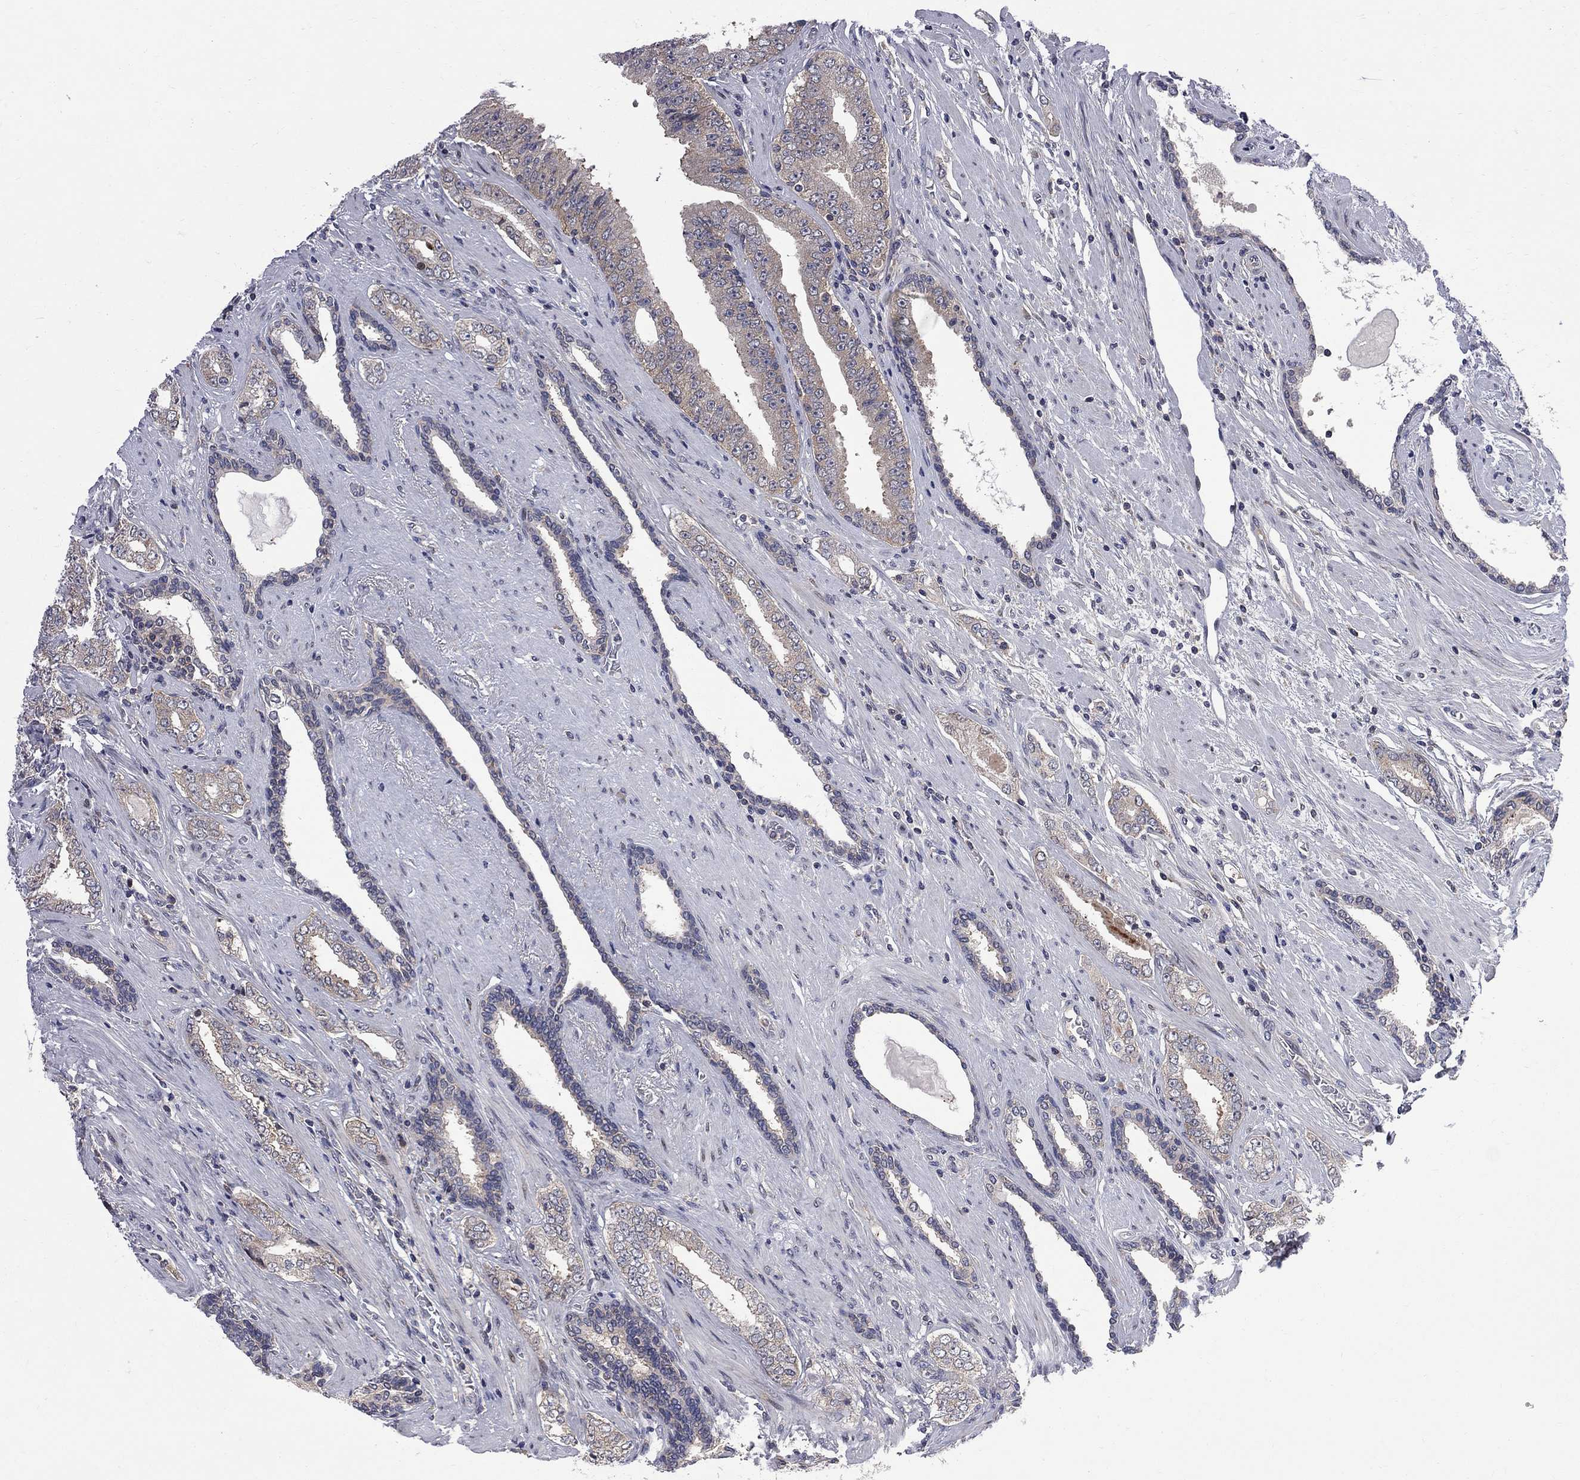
{"staining": {"intensity": "weak", "quantity": "25%-75%", "location": "cytoplasmic/membranous"}, "tissue": "prostate cancer", "cell_type": "Tumor cells", "image_type": "cancer", "snomed": [{"axis": "morphology", "description": "Adenocarcinoma, Low grade"}, {"axis": "topography", "description": "Prostate and seminal vesicle, NOS"}], "caption": "Prostate cancer (low-grade adenocarcinoma) stained for a protein (brown) exhibits weak cytoplasmic/membranous positive expression in about 25%-75% of tumor cells.", "gene": "CNOT11", "patient": {"sex": "male", "age": 61}}